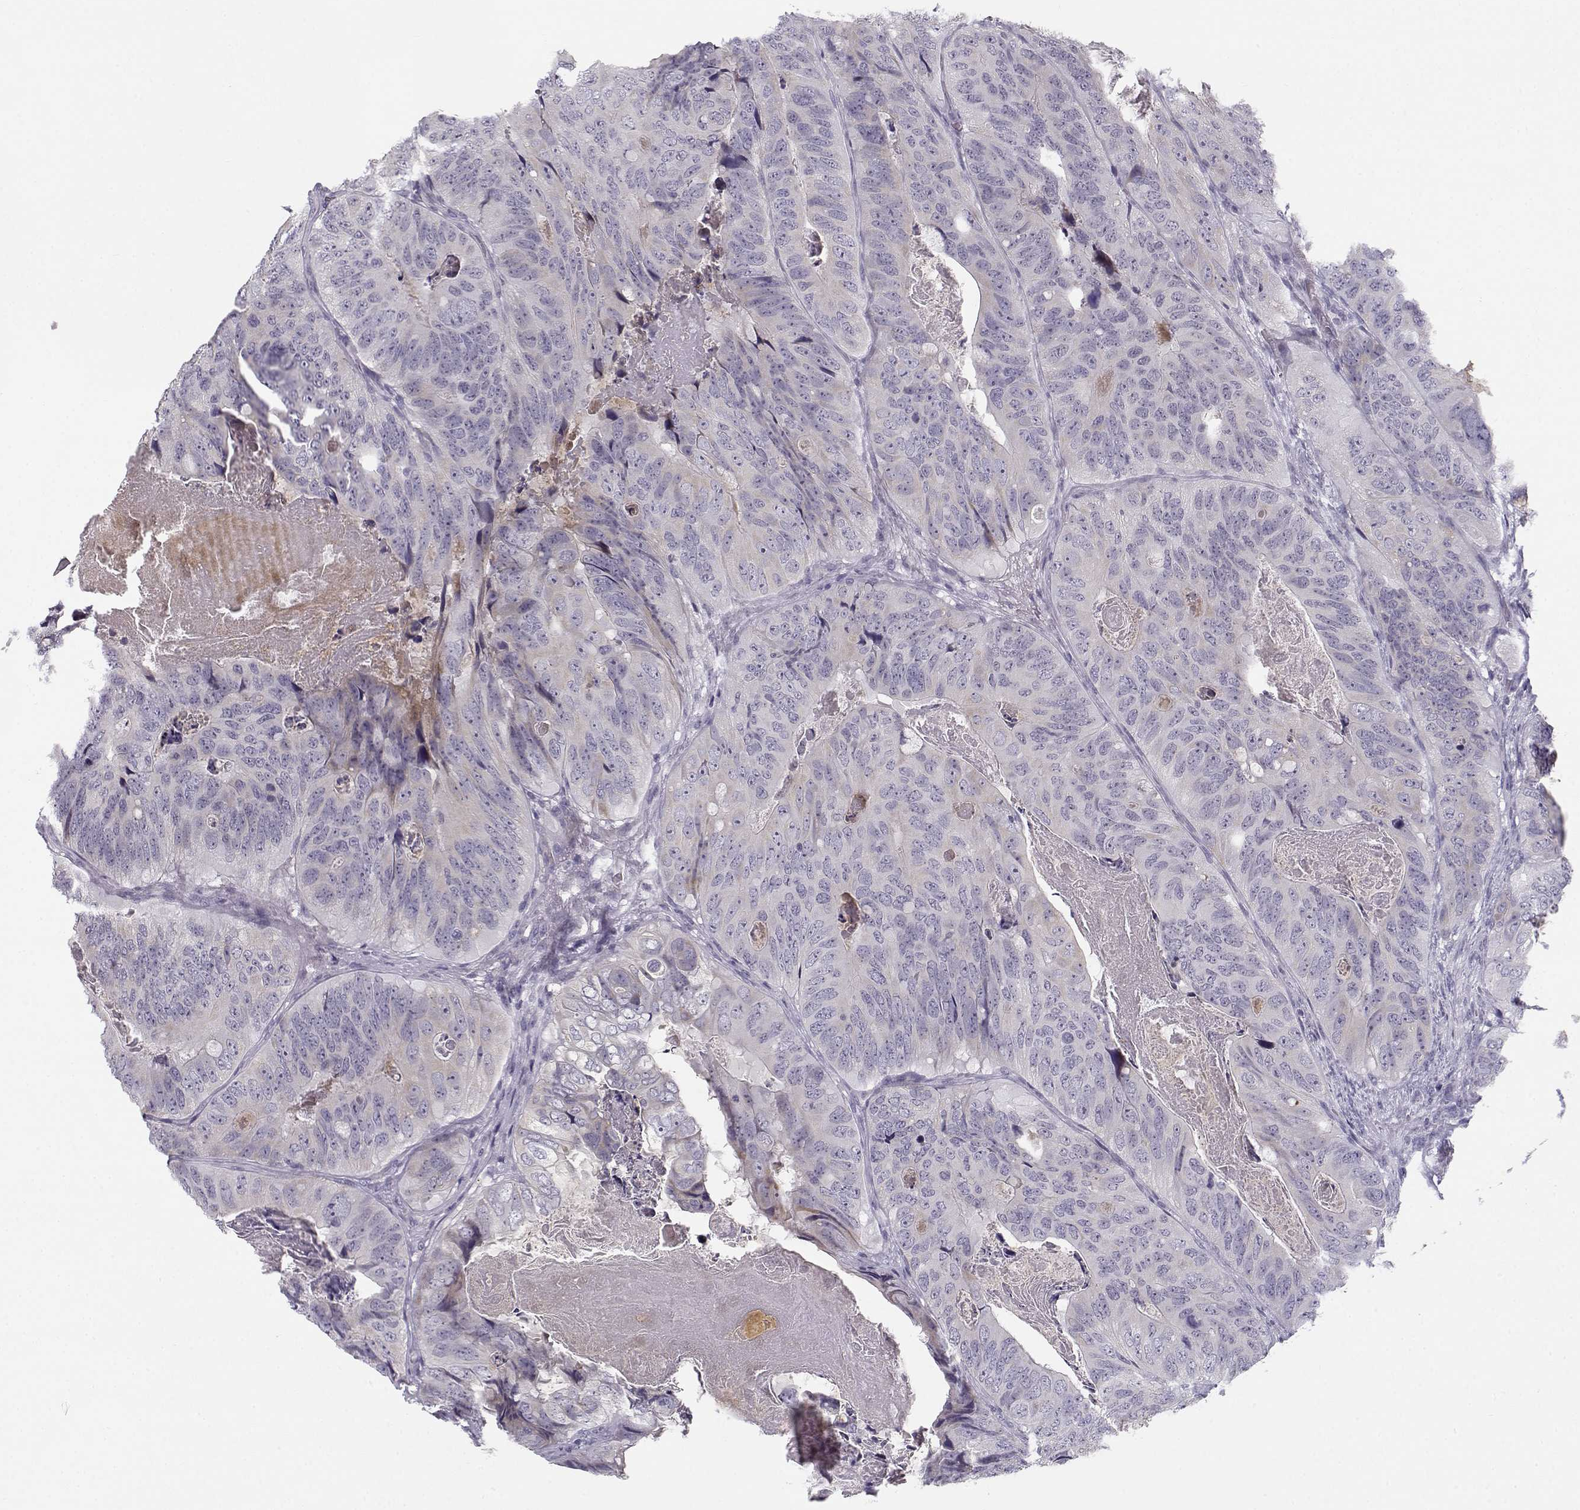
{"staining": {"intensity": "negative", "quantity": "none", "location": "none"}, "tissue": "colorectal cancer", "cell_type": "Tumor cells", "image_type": "cancer", "snomed": [{"axis": "morphology", "description": "Adenocarcinoma, NOS"}, {"axis": "topography", "description": "Colon"}], "caption": "Adenocarcinoma (colorectal) stained for a protein using immunohistochemistry reveals no staining tumor cells.", "gene": "DDX25", "patient": {"sex": "male", "age": 79}}